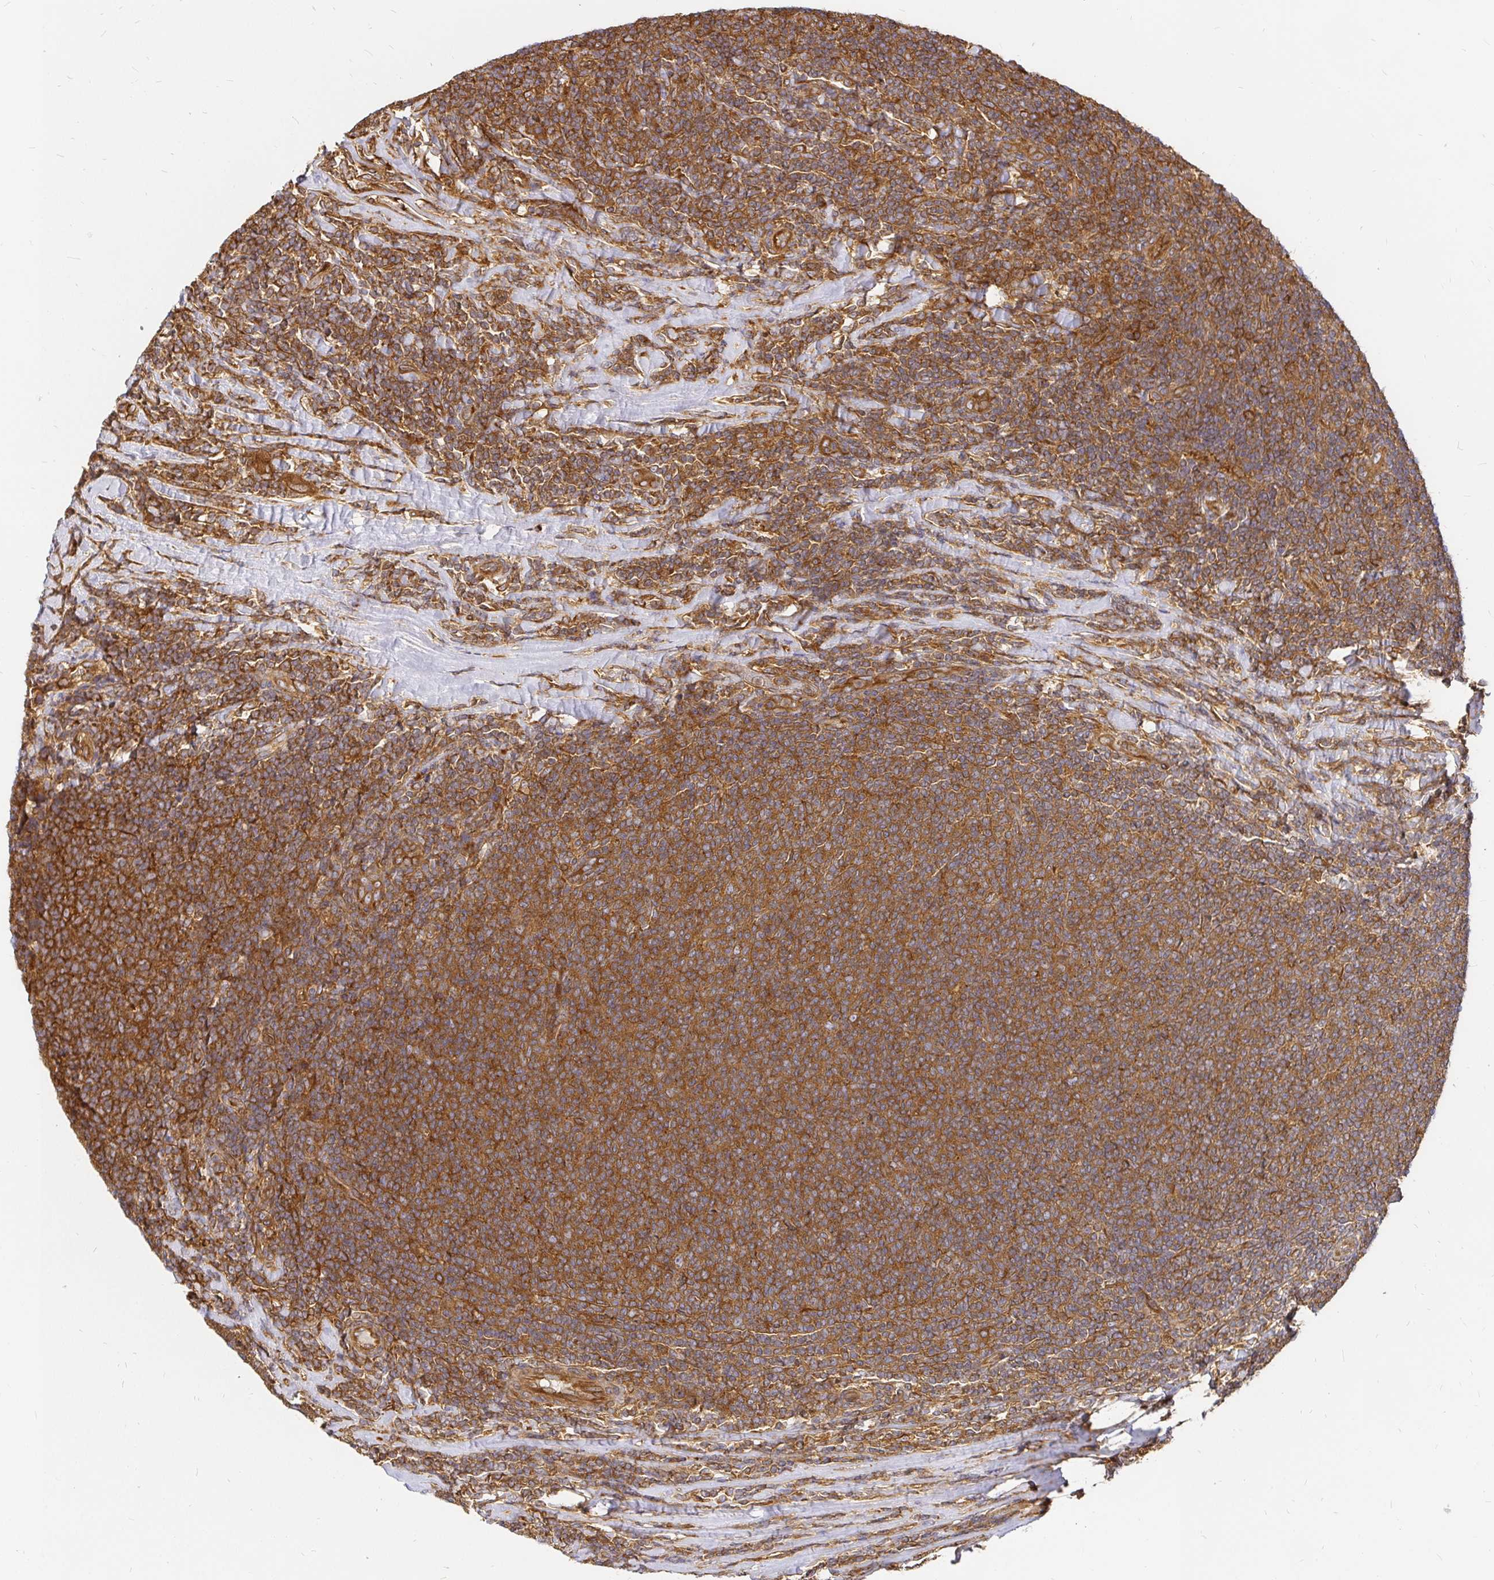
{"staining": {"intensity": "strong", "quantity": ">75%", "location": "cytoplasmic/membranous"}, "tissue": "lymphoma", "cell_type": "Tumor cells", "image_type": "cancer", "snomed": [{"axis": "morphology", "description": "Malignant lymphoma, non-Hodgkin's type, Low grade"}, {"axis": "topography", "description": "Lymph node"}], "caption": "Tumor cells reveal high levels of strong cytoplasmic/membranous positivity in approximately >75% of cells in lymphoma.", "gene": "KIF5B", "patient": {"sex": "male", "age": 52}}